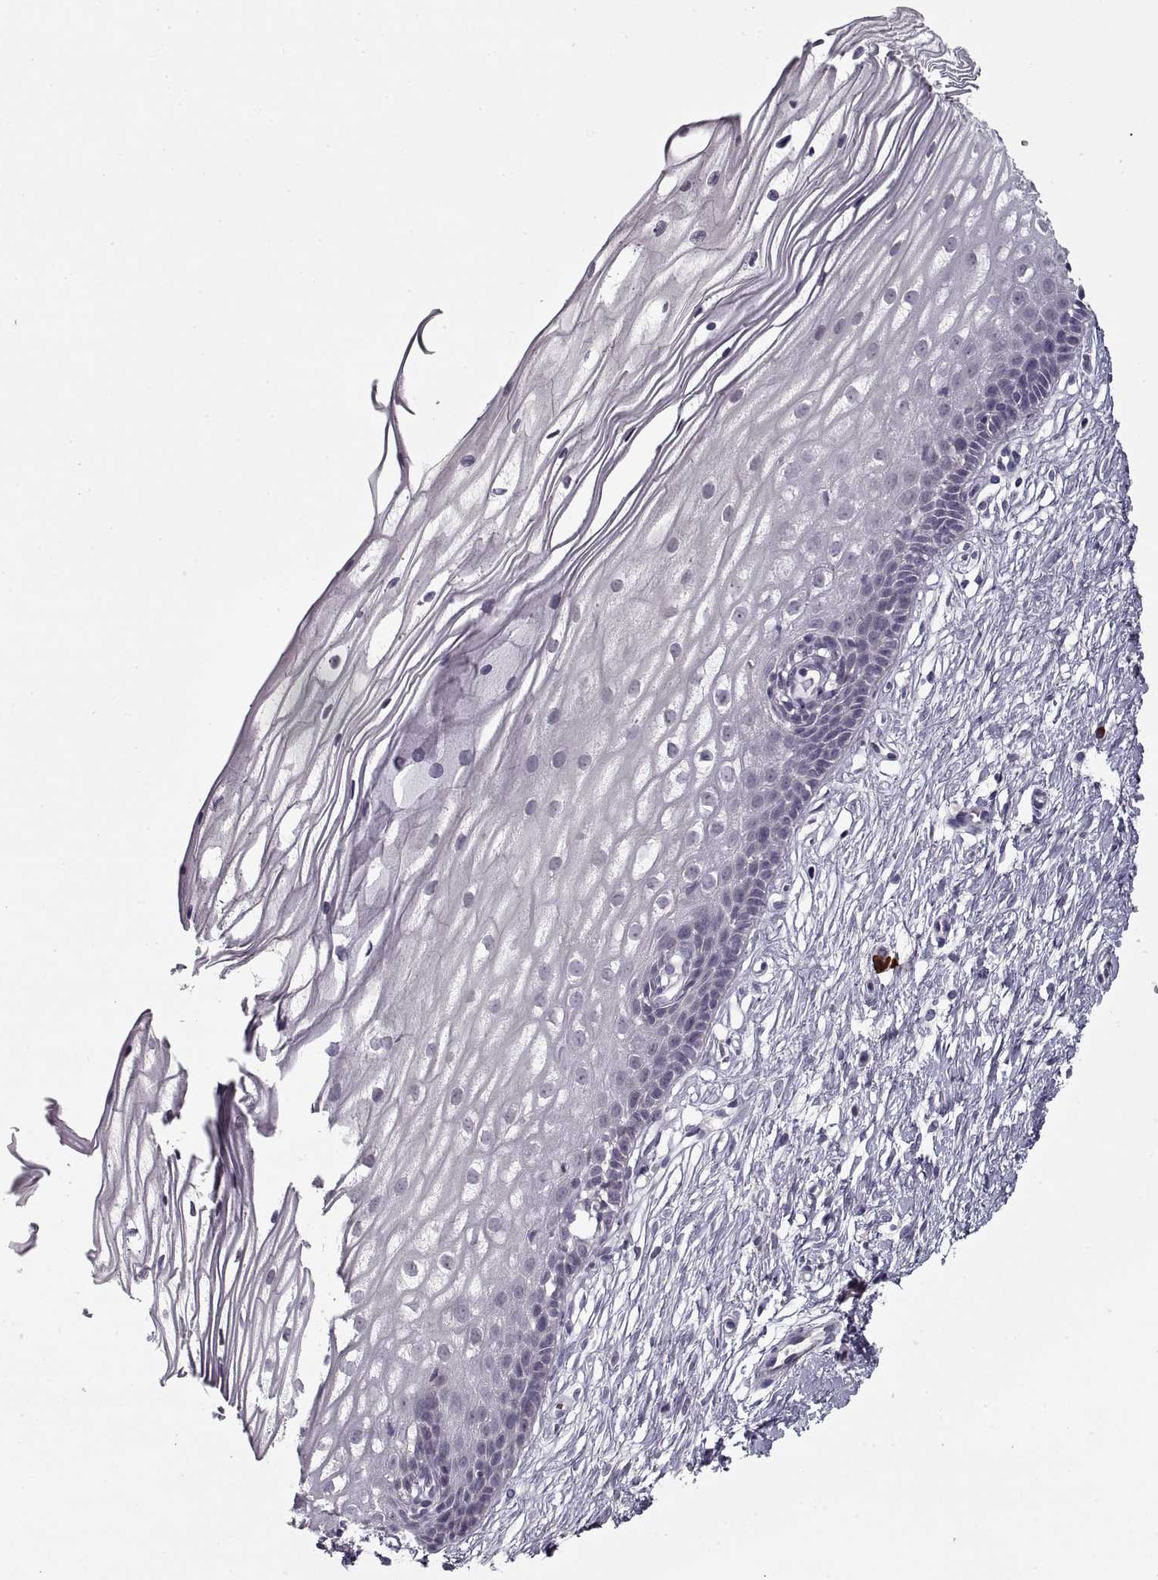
{"staining": {"intensity": "negative", "quantity": "none", "location": "none"}, "tissue": "cervix", "cell_type": "Squamous epithelial cells", "image_type": "normal", "snomed": [{"axis": "morphology", "description": "Normal tissue, NOS"}, {"axis": "topography", "description": "Cervix"}], "caption": "This is an immunohistochemistry (IHC) photomicrograph of benign human cervix. There is no expression in squamous epithelial cells.", "gene": "GAD2", "patient": {"sex": "female", "age": 40}}